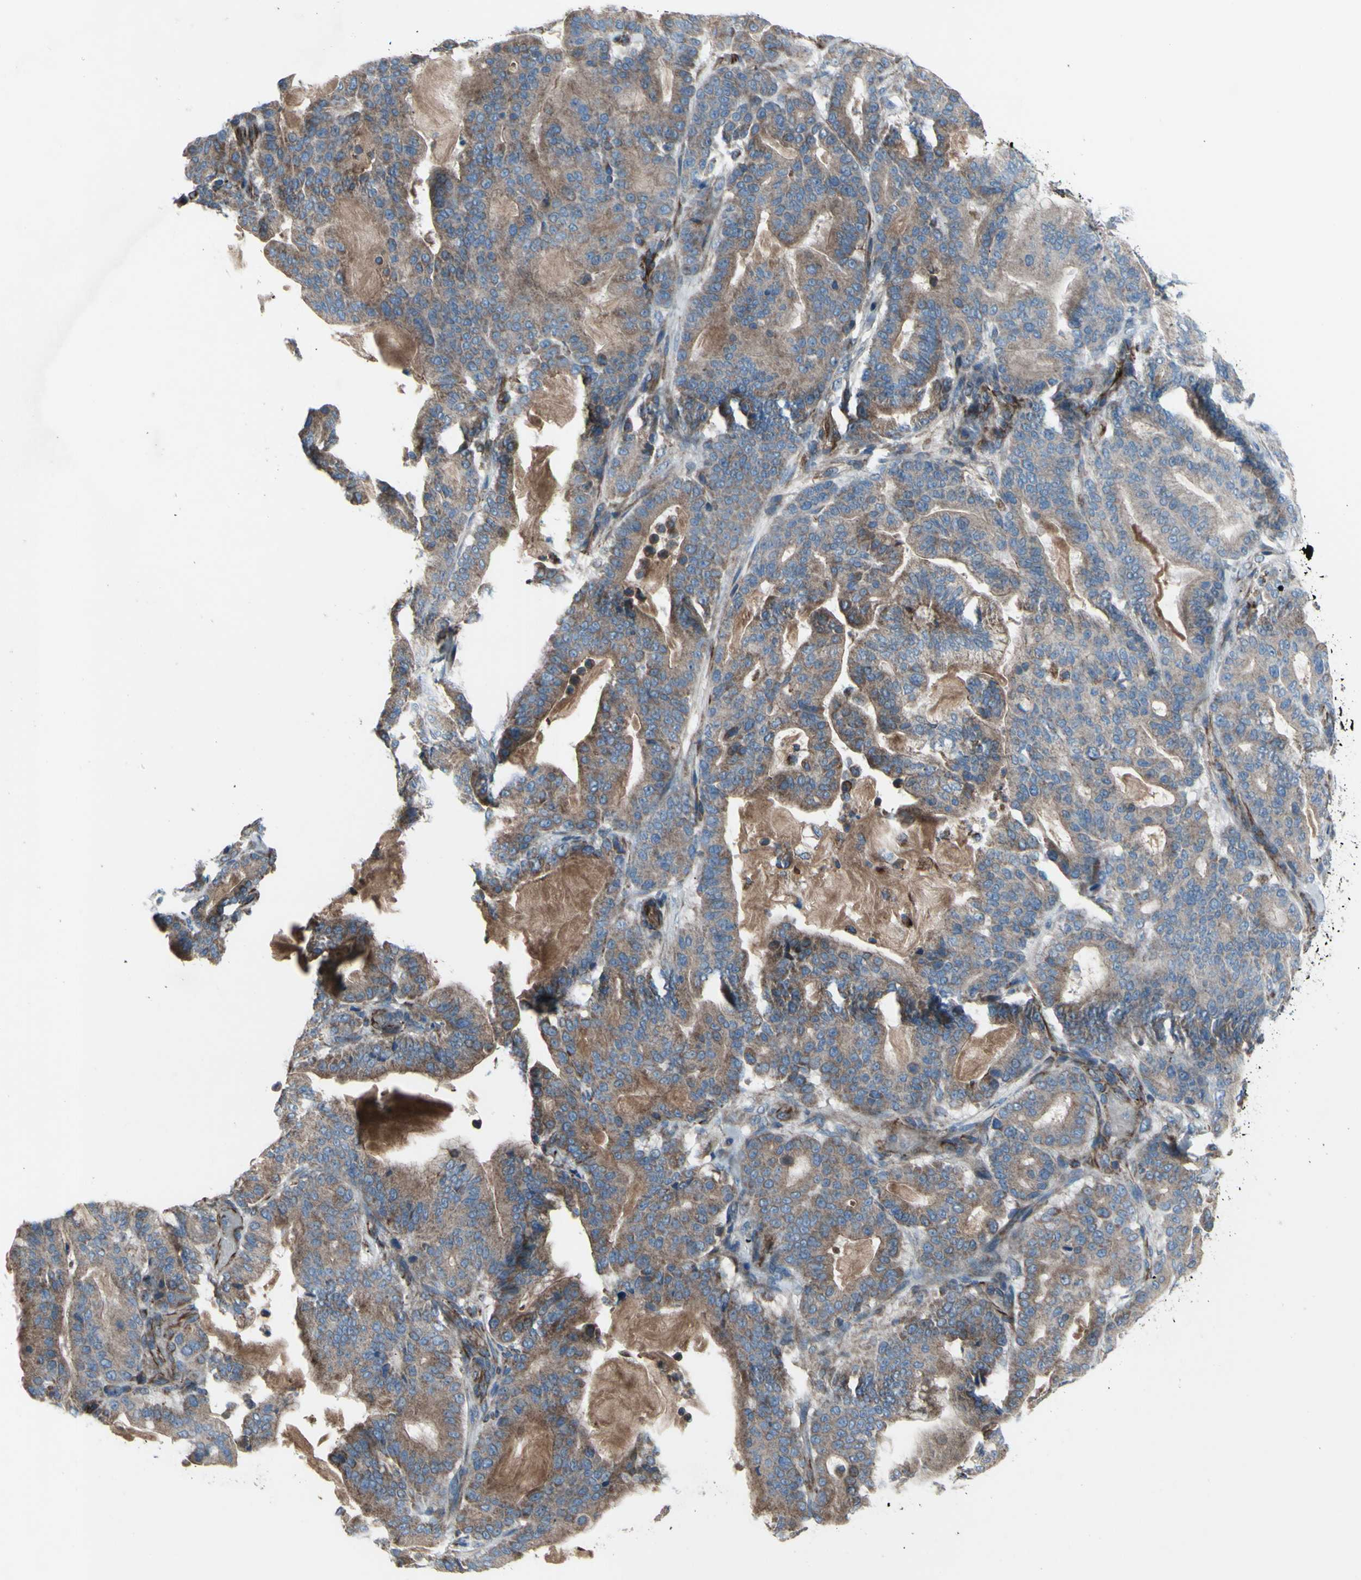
{"staining": {"intensity": "moderate", "quantity": ">75%", "location": "cytoplasmic/membranous"}, "tissue": "pancreatic cancer", "cell_type": "Tumor cells", "image_type": "cancer", "snomed": [{"axis": "morphology", "description": "Adenocarcinoma, NOS"}, {"axis": "topography", "description": "Pancreas"}], "caption": "Protein analysis of pancreatic cancer tissue exhibits moderate cytoplasmic/membranous positivity in approximately >75% of tumor cells. (DAB (3,3'-diaminobenzidine) = brown stain, brightfield microscopy at high magnification).", "gene": "EMC7", "patient": {"sex": "male", "age": 63}}